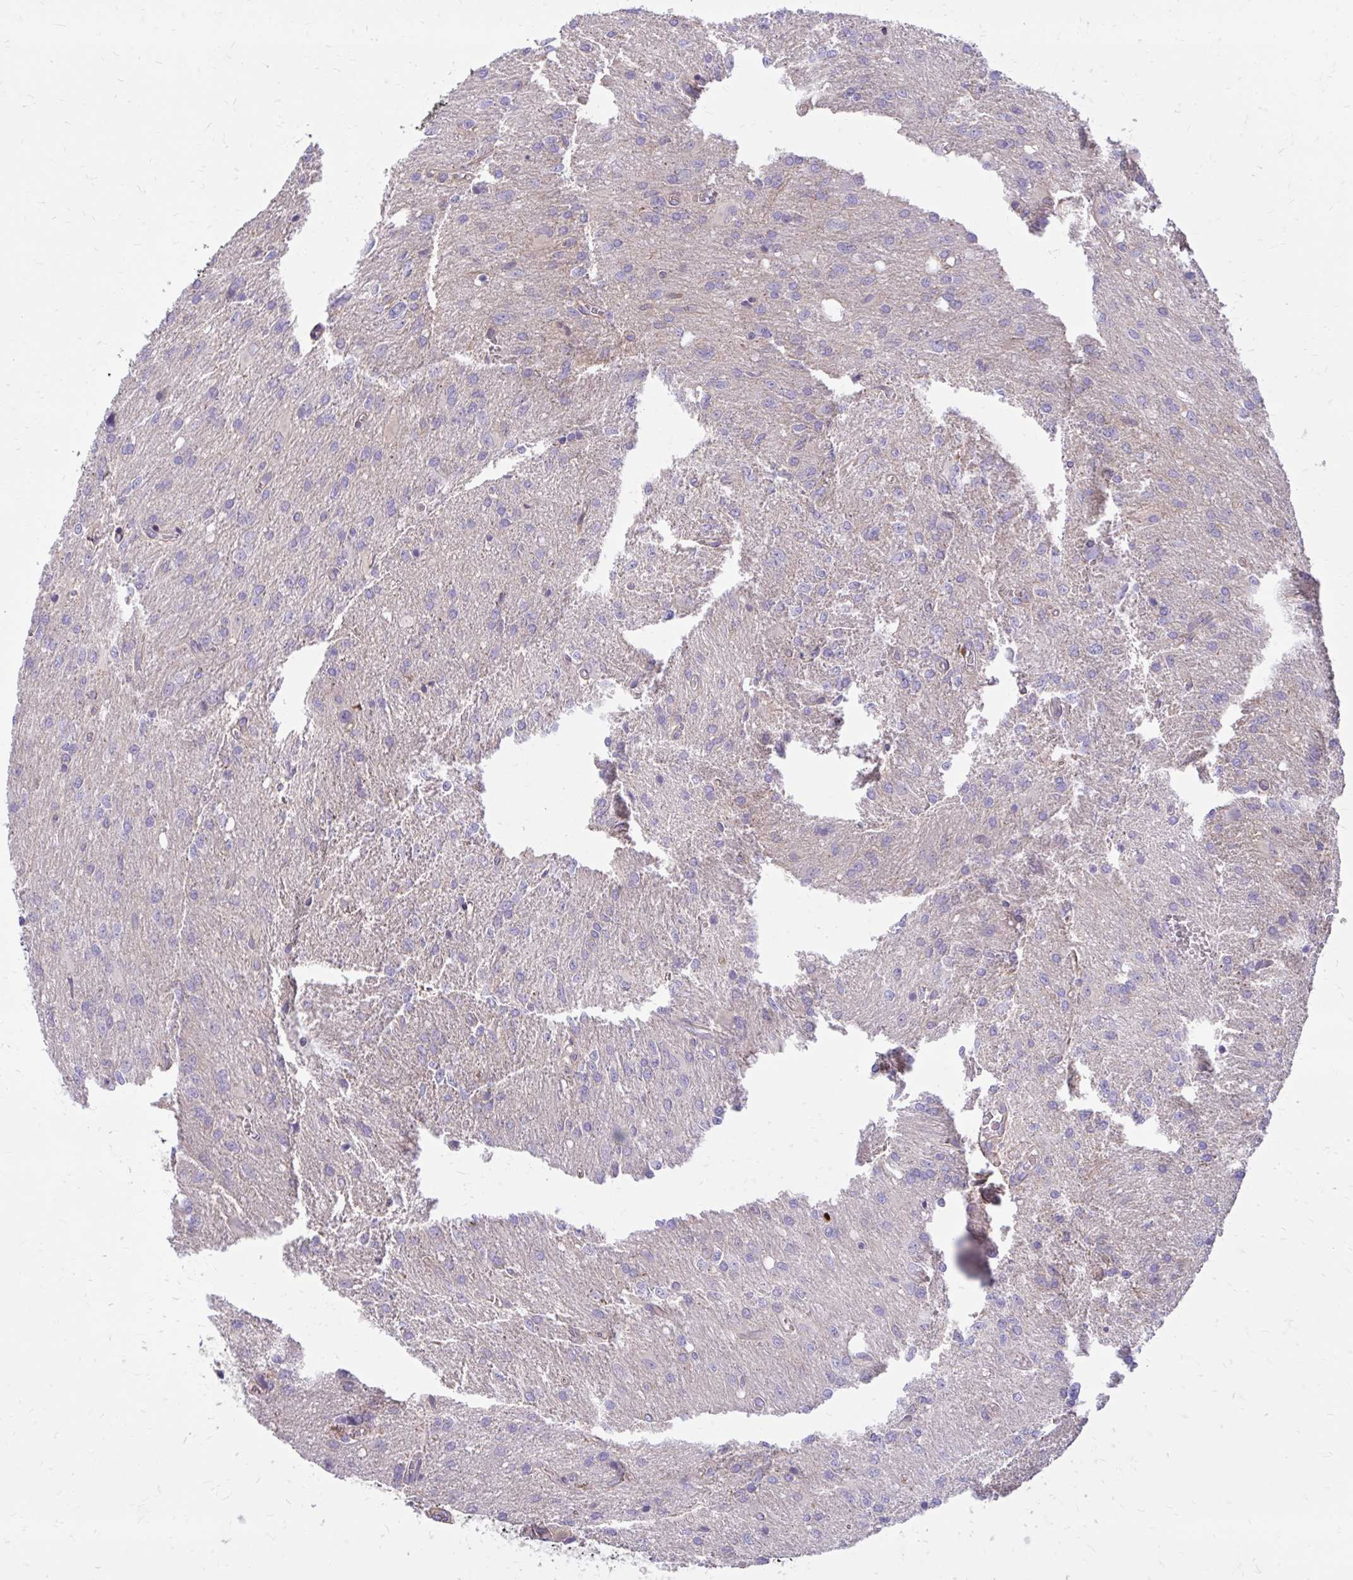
{"staining": {"intensity": "negative", "quantity": "none", "location": "none"}, "tissue": "glioma", "cell_type": "Tumor cells", "image_type": "cancer", "snomed": [{"axis": "morphology", "description": "Glioma, malignant, Low grade"}, {"axis": "topography", "description": "Brain"}], "caption": "A high-resolution image shows IHC staining of malignant glioma (low-grade), which shows no significant positivity in tumor cells. Nuclei are stained in blue.", "gene": "FAP", "patient": {"sex": "male", "age": 66}}